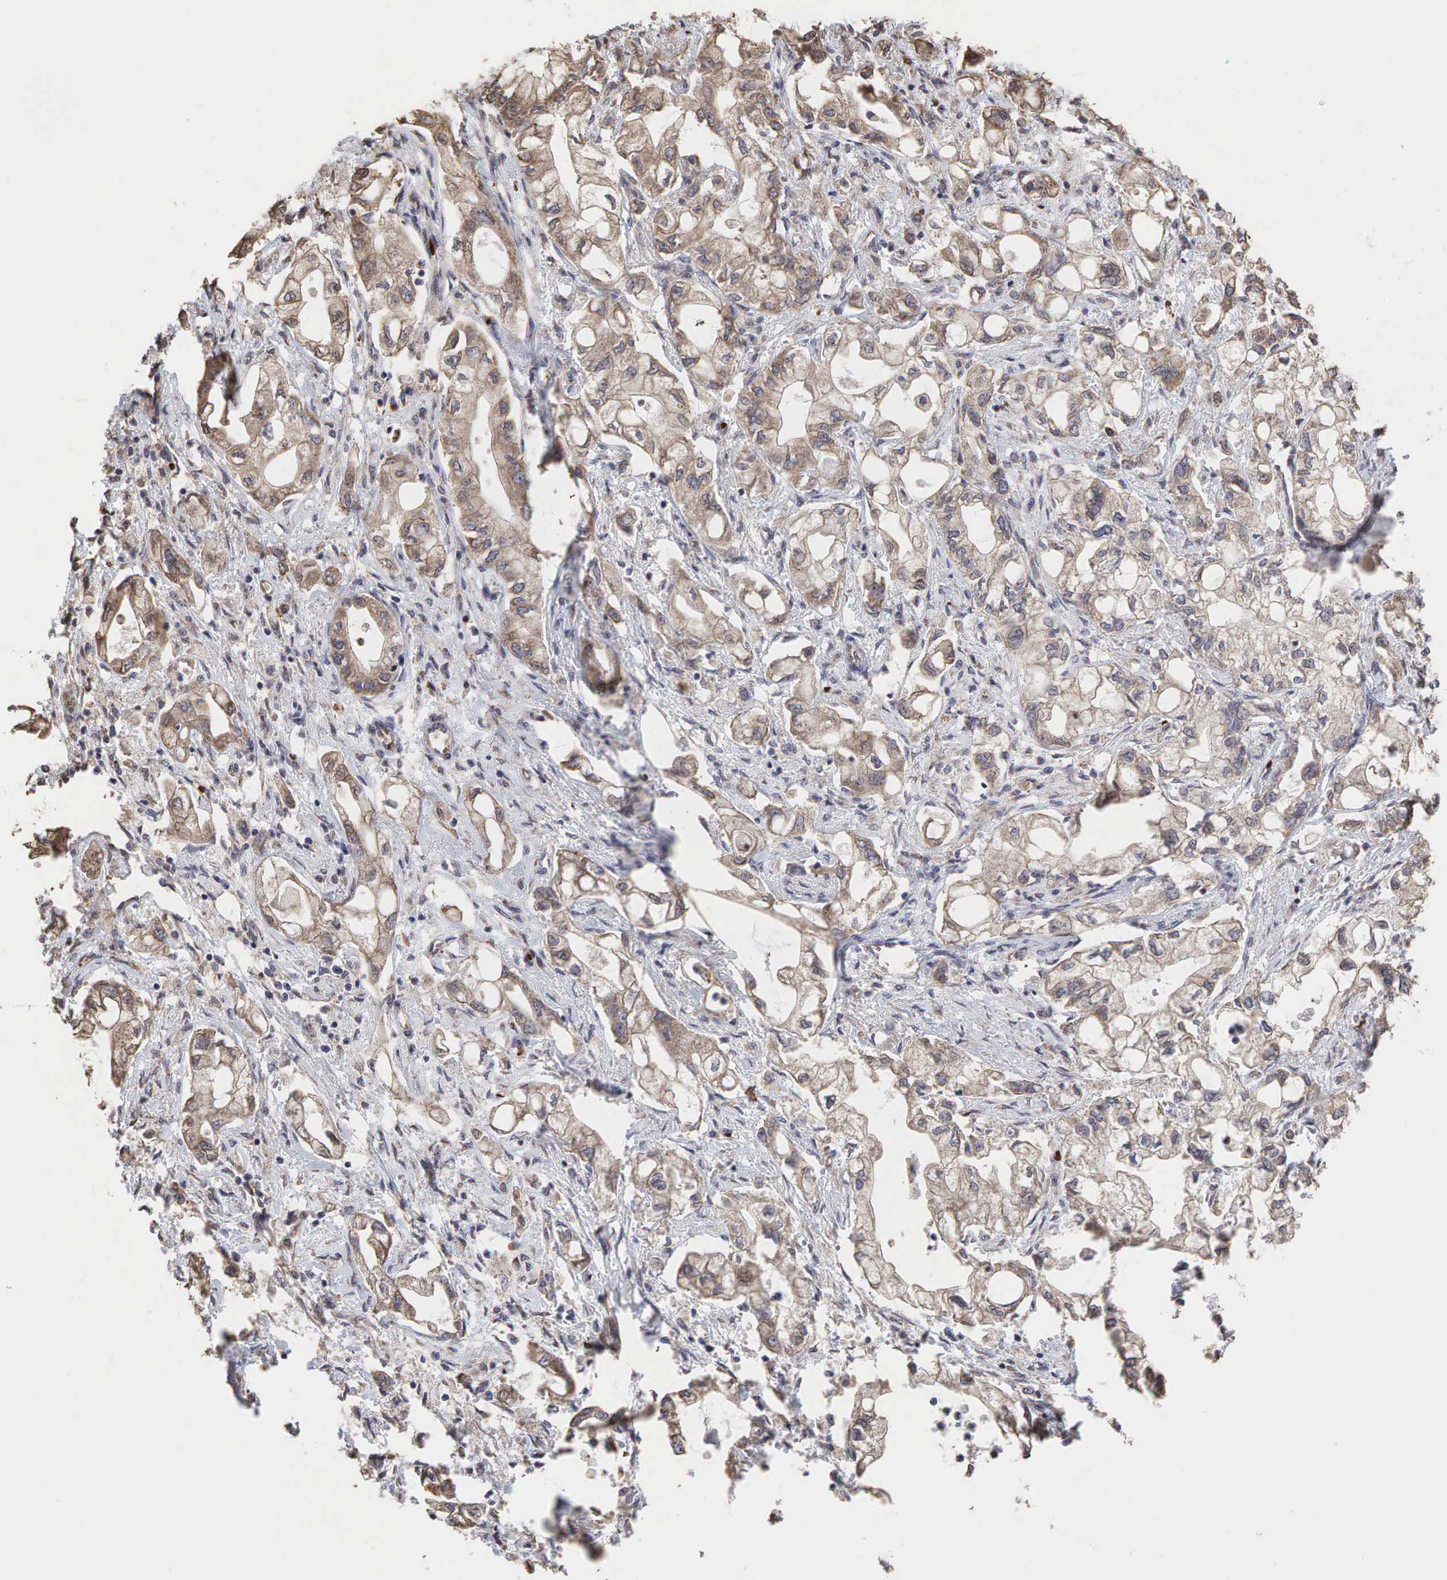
{"staining": {"intensity": "weak", "quantity": ">75%", "location": "cytoplasmic/membranous"}, "tissue": "pancreatic cancer", "cell_type": "Tumor cells", "image_type": "cancer", "snomed": [{"axis": "morphology", "description": "Adenocarcinoma, NOS"}, {"axis": "topography", "description": "Pancreas"}], "caption": "DAB (3,3'-diaminobenzidine) immunohistochemical staining of human pancreatic adenocarcinoma demonstrates weak cytoplasmic/membranous protein positivity in about >75% of tumor cells.", "gene": "PABPC5", "patient": {"sex": "male", "age": 79}}